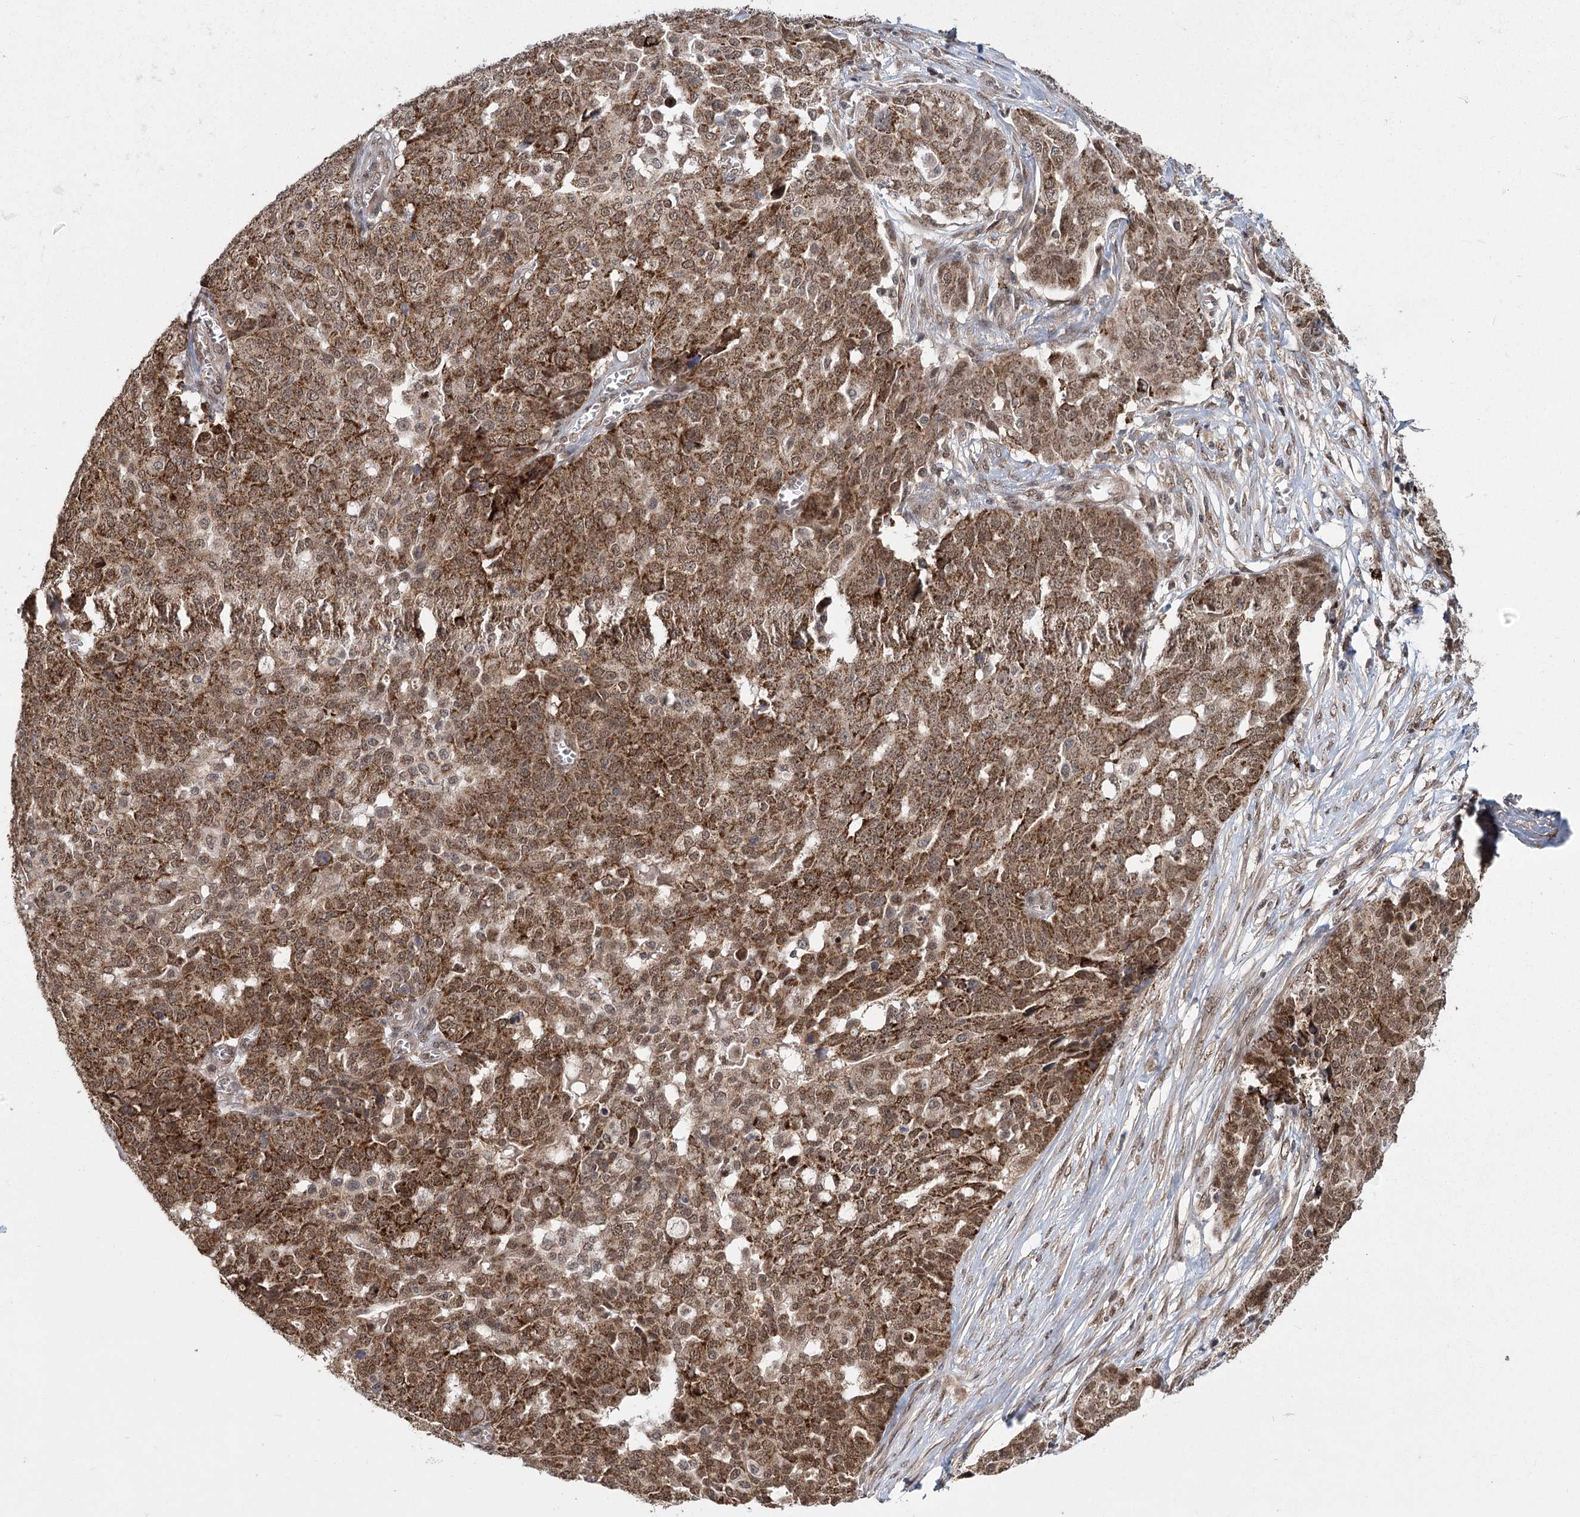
{"staining": {"intensity": "moderate", "quantity": ">75%", "location": "cytoplasmic/membranous,nuclear"}, "tissue": "ovarian cancer", "cell_type": "Tumor cells", "image_type": "cancer", "snomed": [{"axis": "morphology", "description": "Cystadenocarcinoma, serous, NOS"}, {"axis": "topography", "description": "Soft tissue"}, {"axis": "topography", "description": "Ovary"}], "caption": "Immunohistochemical staining of serous cystadenocarcinoma (ovarian) displays moderate cytoplasmic/membranous and nuclear protein positivity in about >75% of tumor cells.", "gene": "ZCCHC24", "patient": {"sex": "female", "age": 57}}